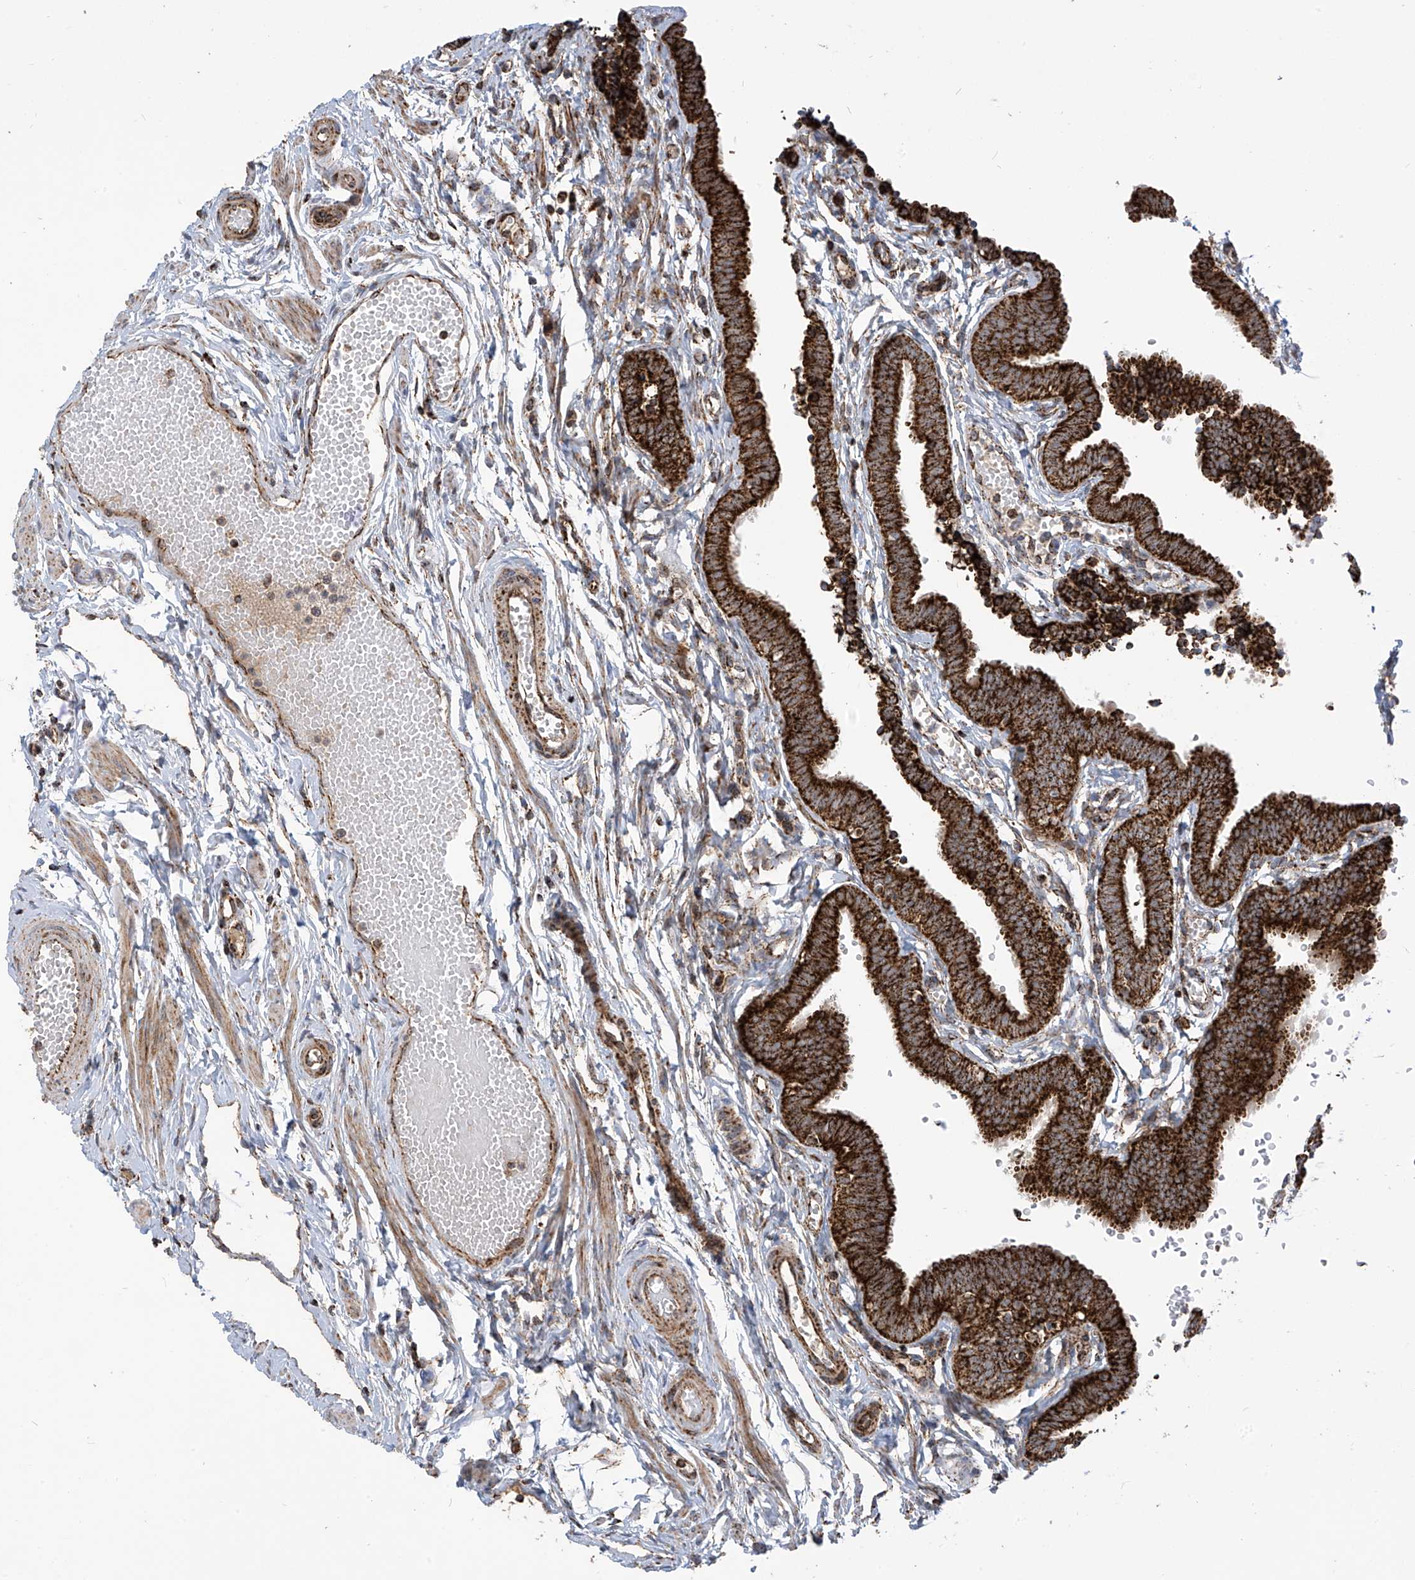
{"staining": {"intensity": "strong", "quantity": ">75%", "location": "cytoplasmic/membranous"}, "tissue": "fallopian tube", "cell_type": "Glandular cells", "image_type": "normal", "snomed": [{"axis": "morphology", "description": "Normal tissue, NOS"}, {"axis": "topography", "description": "Fallopian tube"}, {"axis": "topography", "description": "Ovary"}], "caption": "Benign fallopian tube was stained to show a protein in brown. There is high levels of strong cytoplasmic/membranous expression in about >75% of glandular cells. The staining was performed using DAB to visualize the protein expression in brown, while the nuclei were stained in blue with hematoxylin (Magnification: 20x).", "gene": "COX10", "patient": {"sex": "female", "age": 23}}